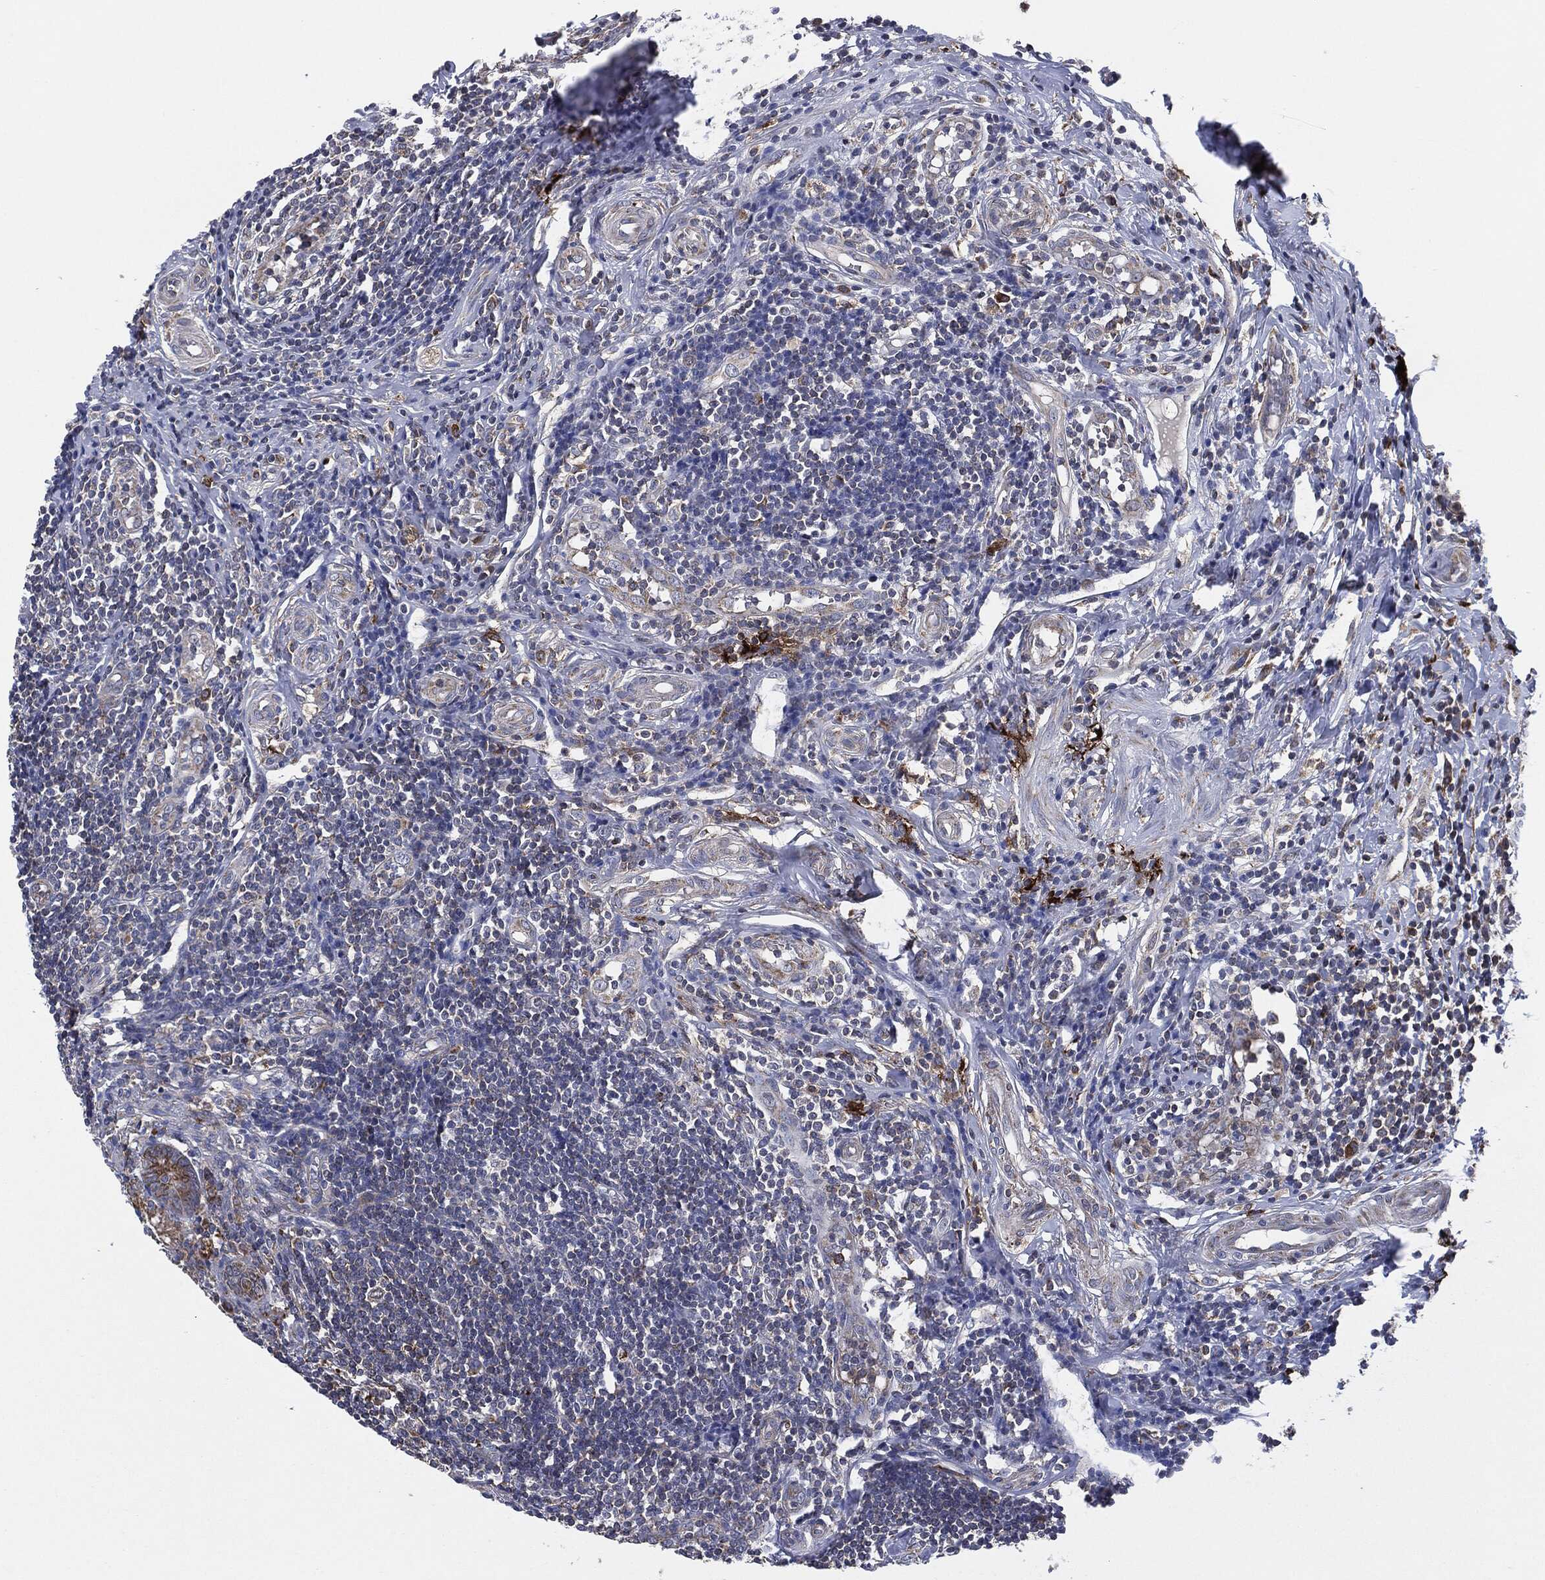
{"staining": {"intensity": "moderate", "quantity": "<25%", "location": "cytoplasmic/membranous"}, "tissue": "appendix", "cell_type": "Glandular cells", "image_type": "normal", "snomed": [{"axis": "morphology", "description": "Normal tissue, NOS"}, {"axis": "morphology", "description": "Inflammation, NOS"}, {"axis": "topography", "description": "Appendix"}], "caption": "IHC (DAB (3,3'-diaminobenzidine)) staining of normal human appendix shows moderate cytoplasmic/membranous protein positivity in about <25% of glandular cells.", "gene": "TMEM11", "patient": {"sex": "male", "age": 16}}